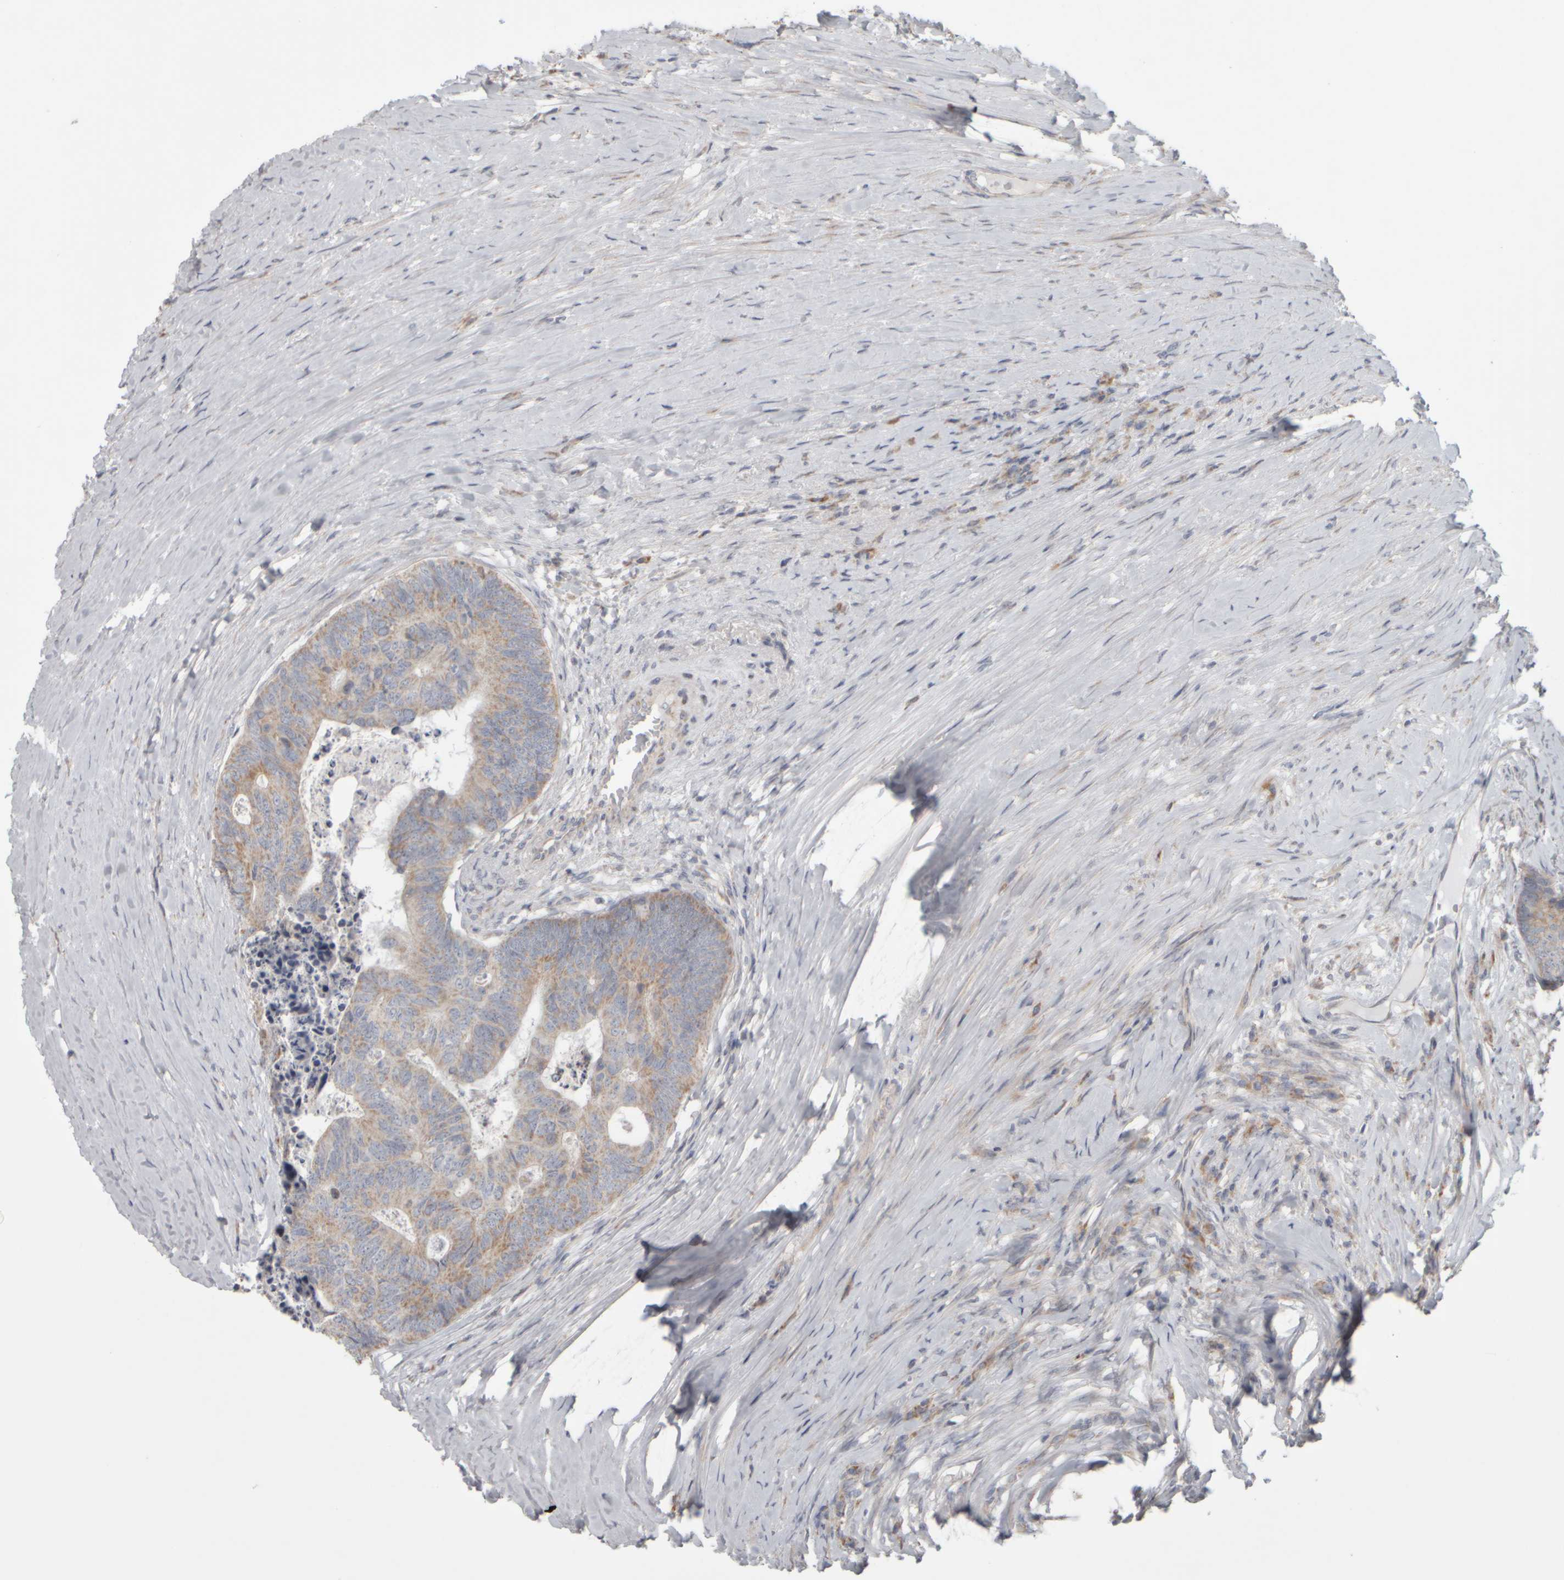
{"staining": {"intensity": "weak", "quantity": ">75%", "location": "cytoplasmic/membranous"}, "tissue": "colorectal cancer", "cell_type": "Tumor cells", "image_type": "cancer", "snomed": [{"axis": "morphology", "description": "Adenocarcinoma, NOS"}, {"axis": "topography", "description": "Colon"}], "caption": "Protein expression analysis of colorectal cancer shows weak cytoplasmic/membranous expression in approximately >75% of tumor cells.", "gene": "SCO1", "patient": {"sex": "female", "age": 67}}